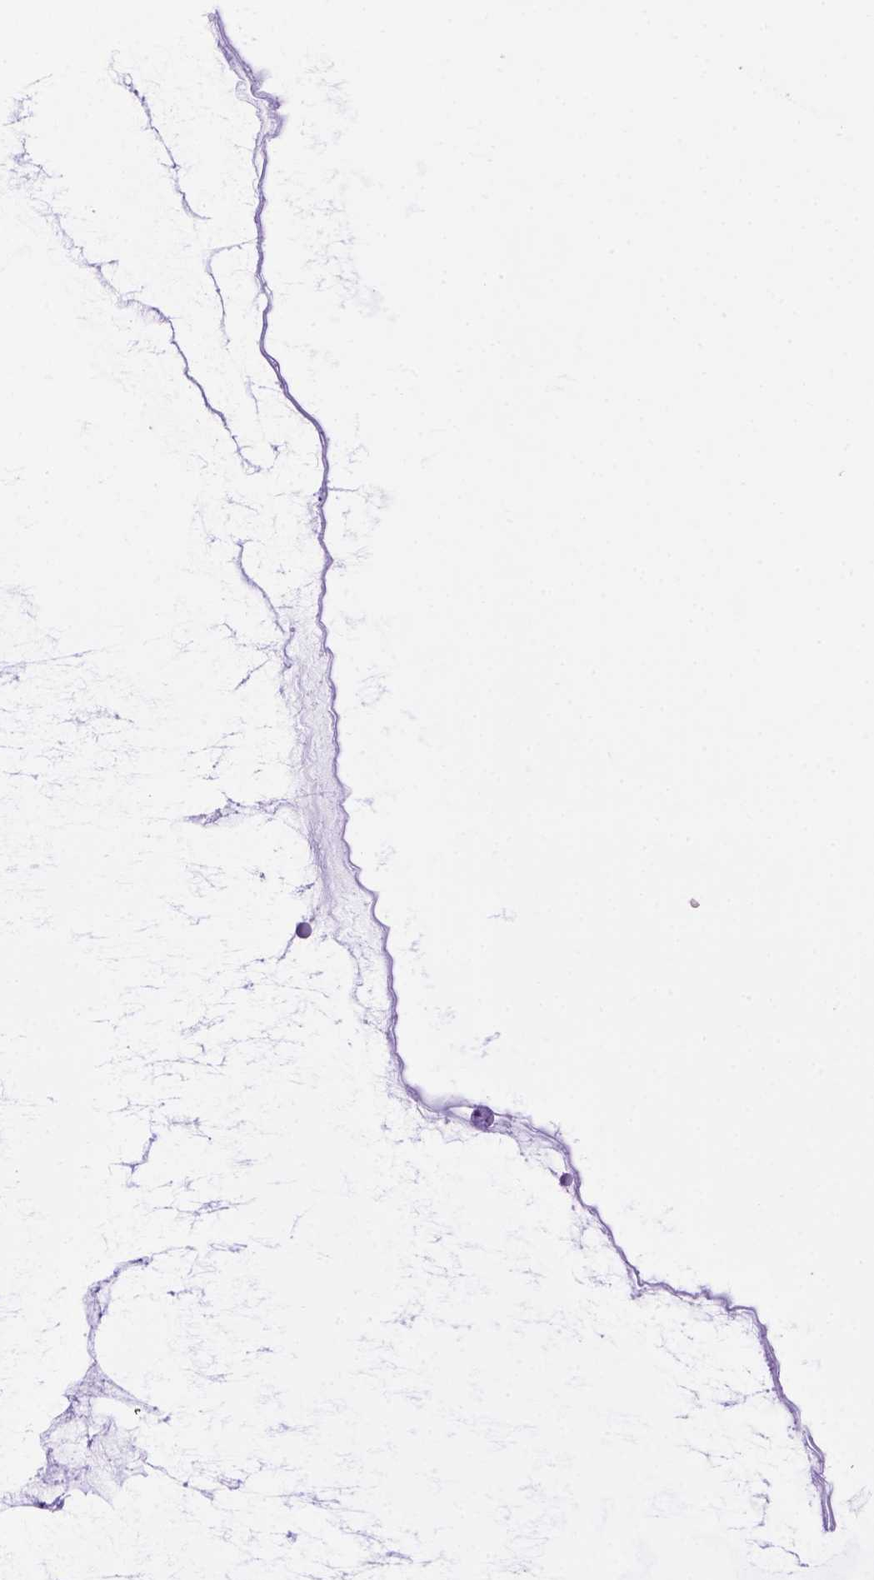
{"staining": {"intensity": "negative", "quantity": "none", "location": "none"}, "tissue": "ovarian cancer", "cell_type": "Tumor cells", "image_type": "cancer", "snomed": [{"axis": "morphology", "description": "Cystadenocarcinoma, mucinous, NOS"}, {"axis": "topography", "description": "Ovary"}], "caption": "IHC of mucinous cystadenocarcinoma (ovarian) displays no staining in tumor cells.", "gene": "MEOX2", "patient": {"sex": "female", "age": 41}}